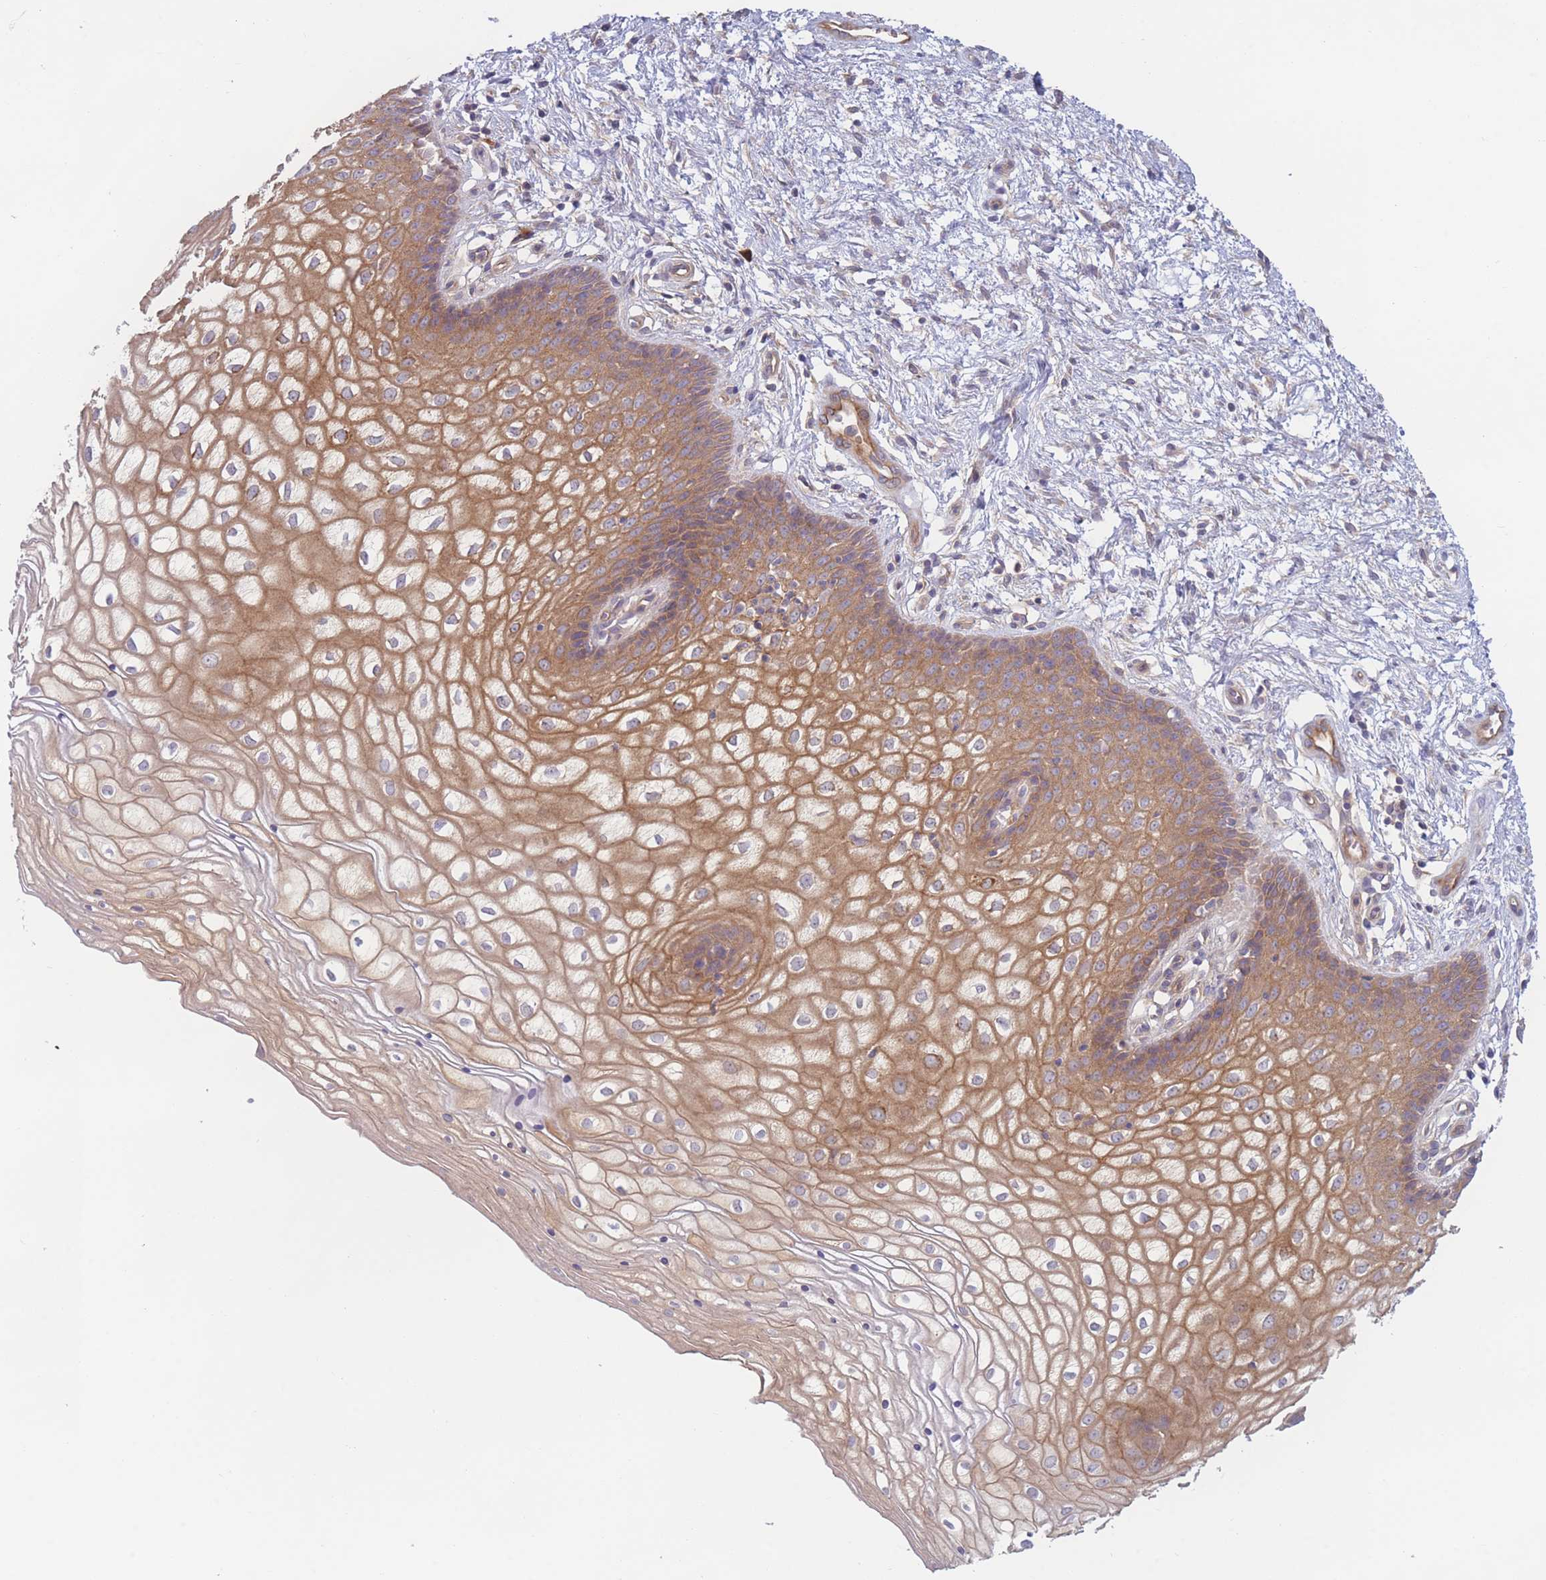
{"staining": {"intensity": "moderate", "quantity": ">75%", "location": "cytoplasmic/membranous"}, "tissue": "vagina", "cell_type": "Squamous epithelial cells", "image_type": "normal", "snomed": [{"axis": "morphology", "description": "Normal tissue, NOS"}, {"axis": "topography", "description": "Vagina"}], "caption": "Moderate cytoplasmic/membranous protein positivity is identified in about >75% of squamous epithelial cells in vagina. (DAB IHC, brown staining for protein, blue staining for nuclei).", "gene": "WDR93", "patient": {"sex": "female", "age": 34}}